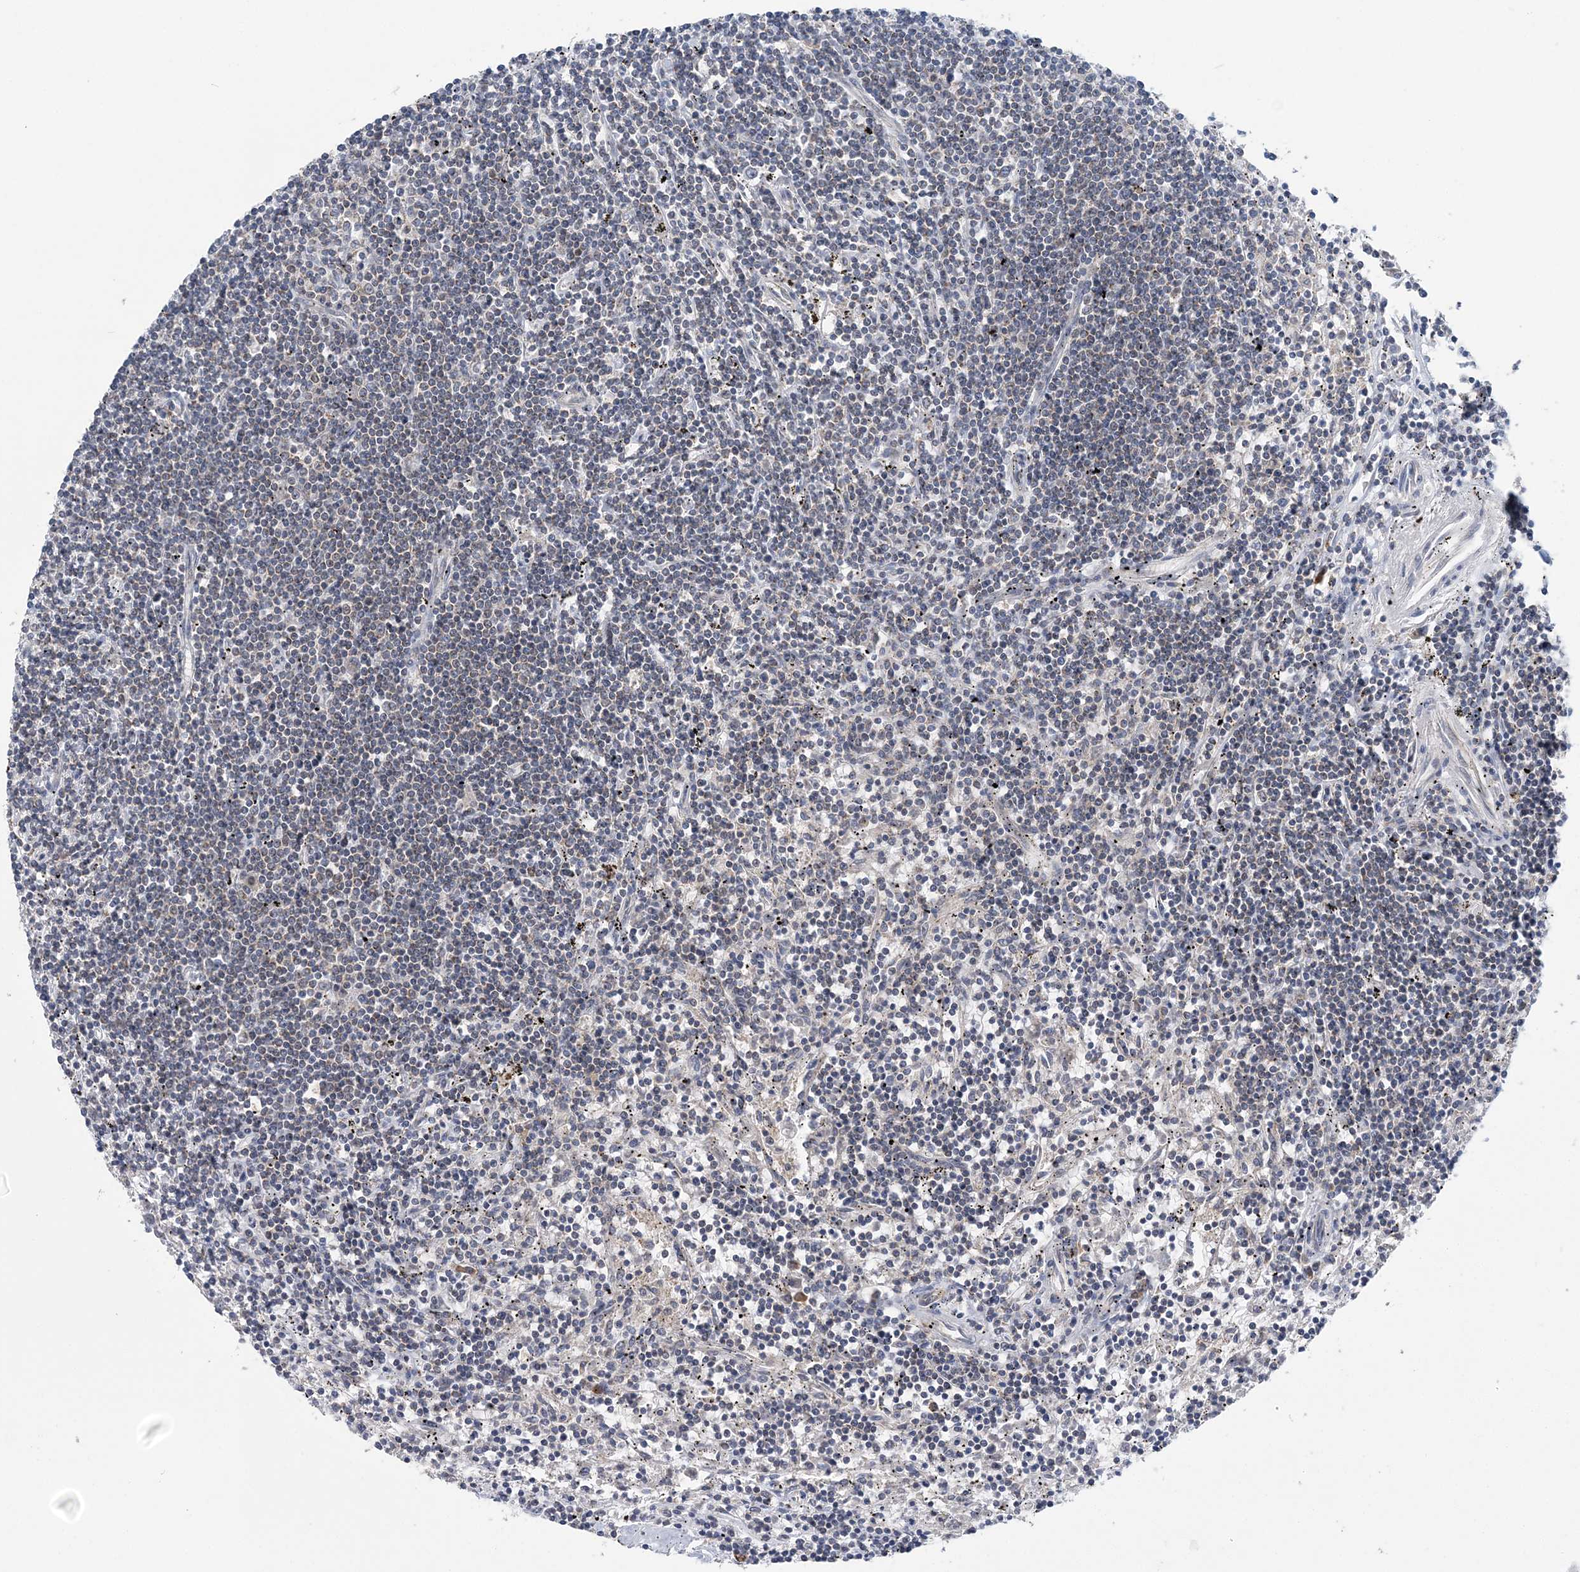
{"staining": {"intensity": "negative", "quantity": "none", "location": "none"}, "tissue": "lymphoma", "cell_type": "Tumor cells", "image_type": "cancer", "snomed": [{"axis": "morphology", "description": "Malignant lymphoma, non-Hodgkin's type, Low grade"}, {"axis": "topography", "description": "Spleen"}], "caption": "Tumor cells show no significant positivity in malignant lymphoma, non-Hodgkin's type (low-grade).", "gene": "COPE", "patient": {"sex": "male", "age": 76}}